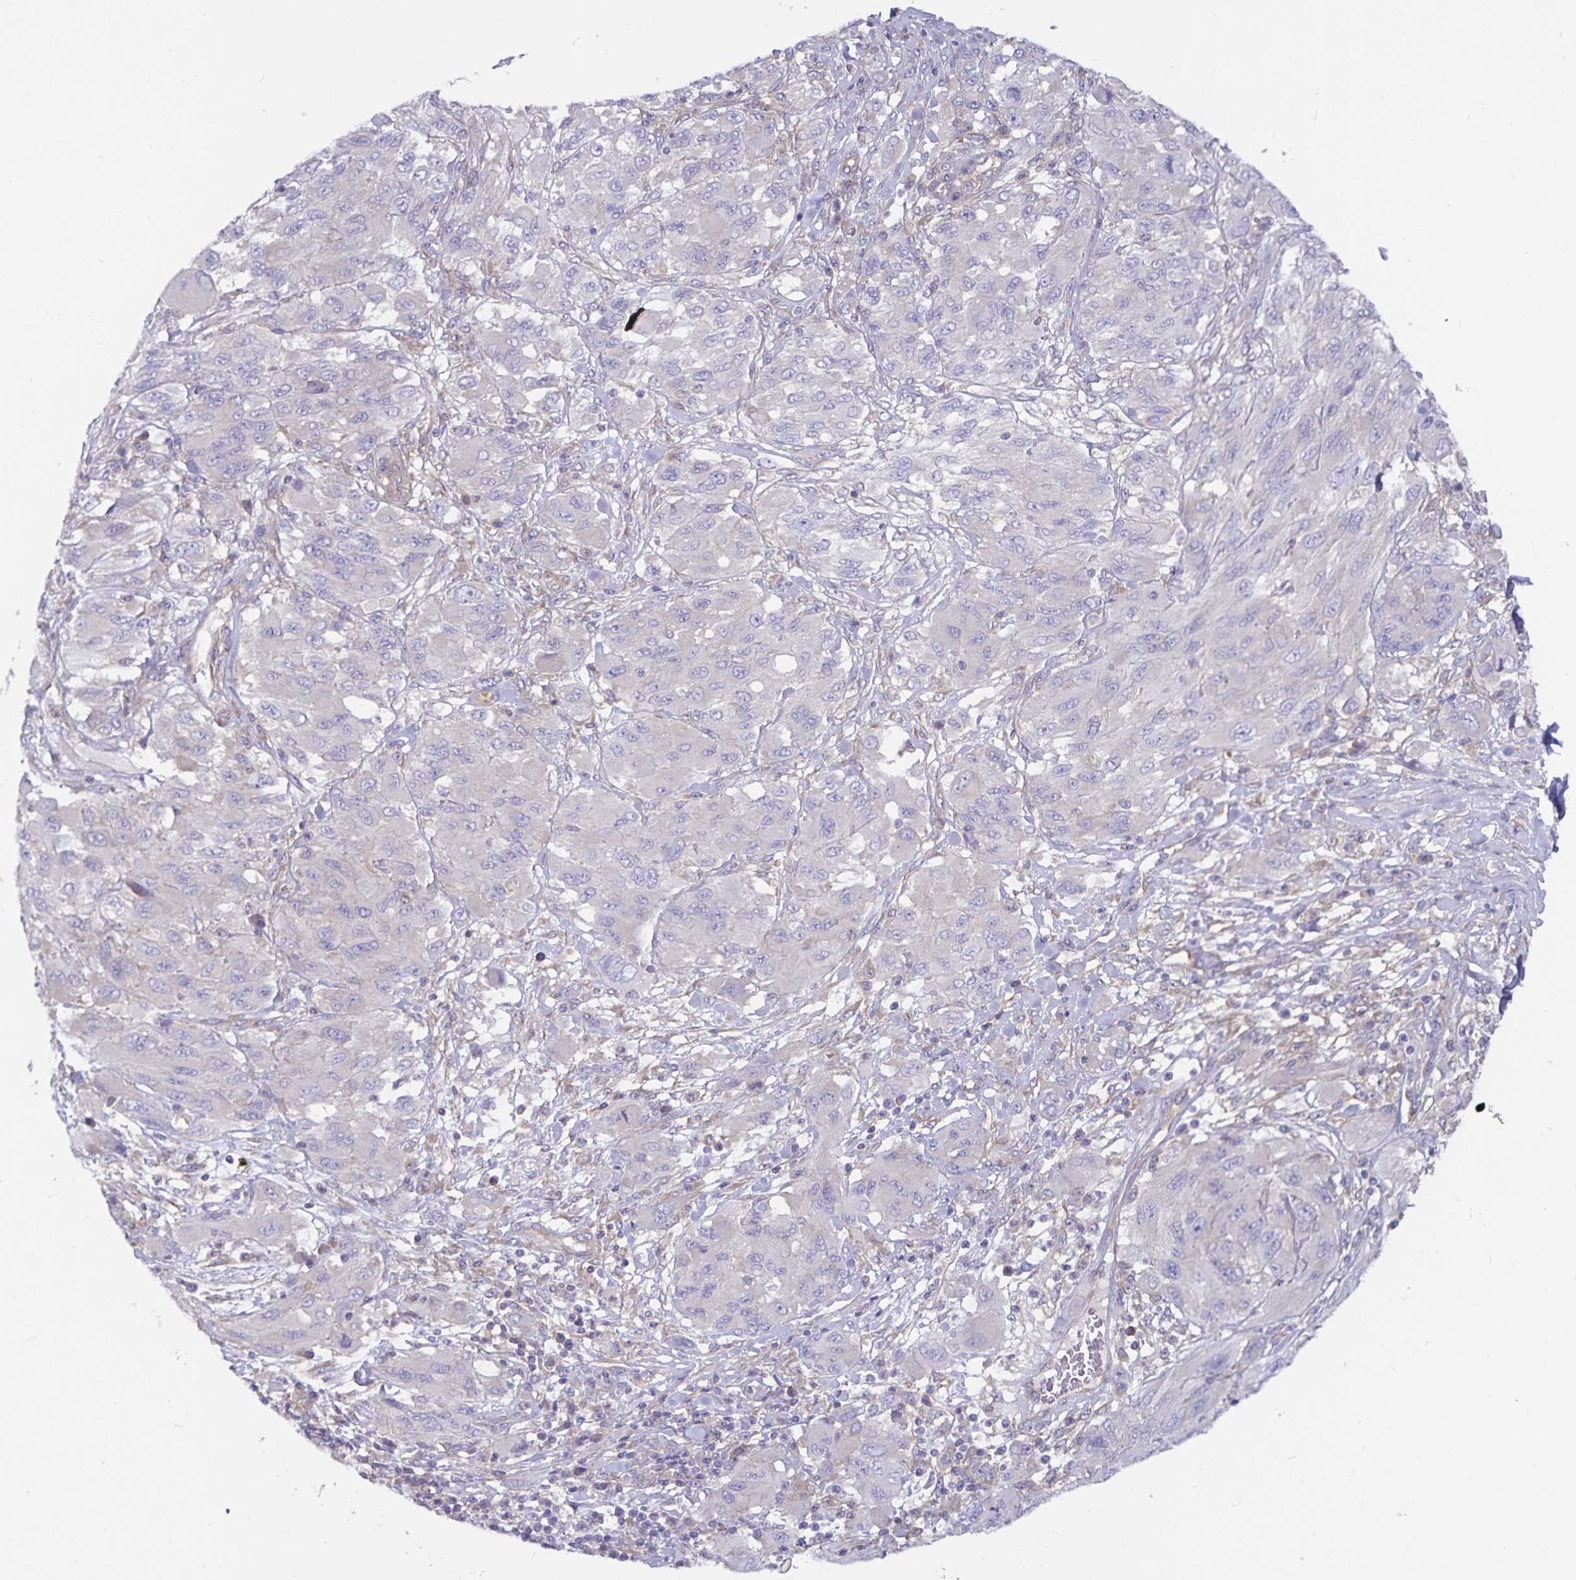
{"staining": {"intensity": "negative", "quantity": "none", "location": "none"}, "tissue": "melanoma", "cell_type": "Tumor cells", "image_type": "cancer", "snomed": [{"axis": "morphology", "description": "Malignant melanoma, NOS"}, {"axis": "topography", "description": "Skin"}], "caption": "This micrograph is of melanoma stained with immunohistochemistry (IHC) to label a protein in brown with the nuclei are counter-stained blue. There is no staining in tumor cells.", "gene": "FAM120A", "patient": {"sex": "female", "age": 91}}